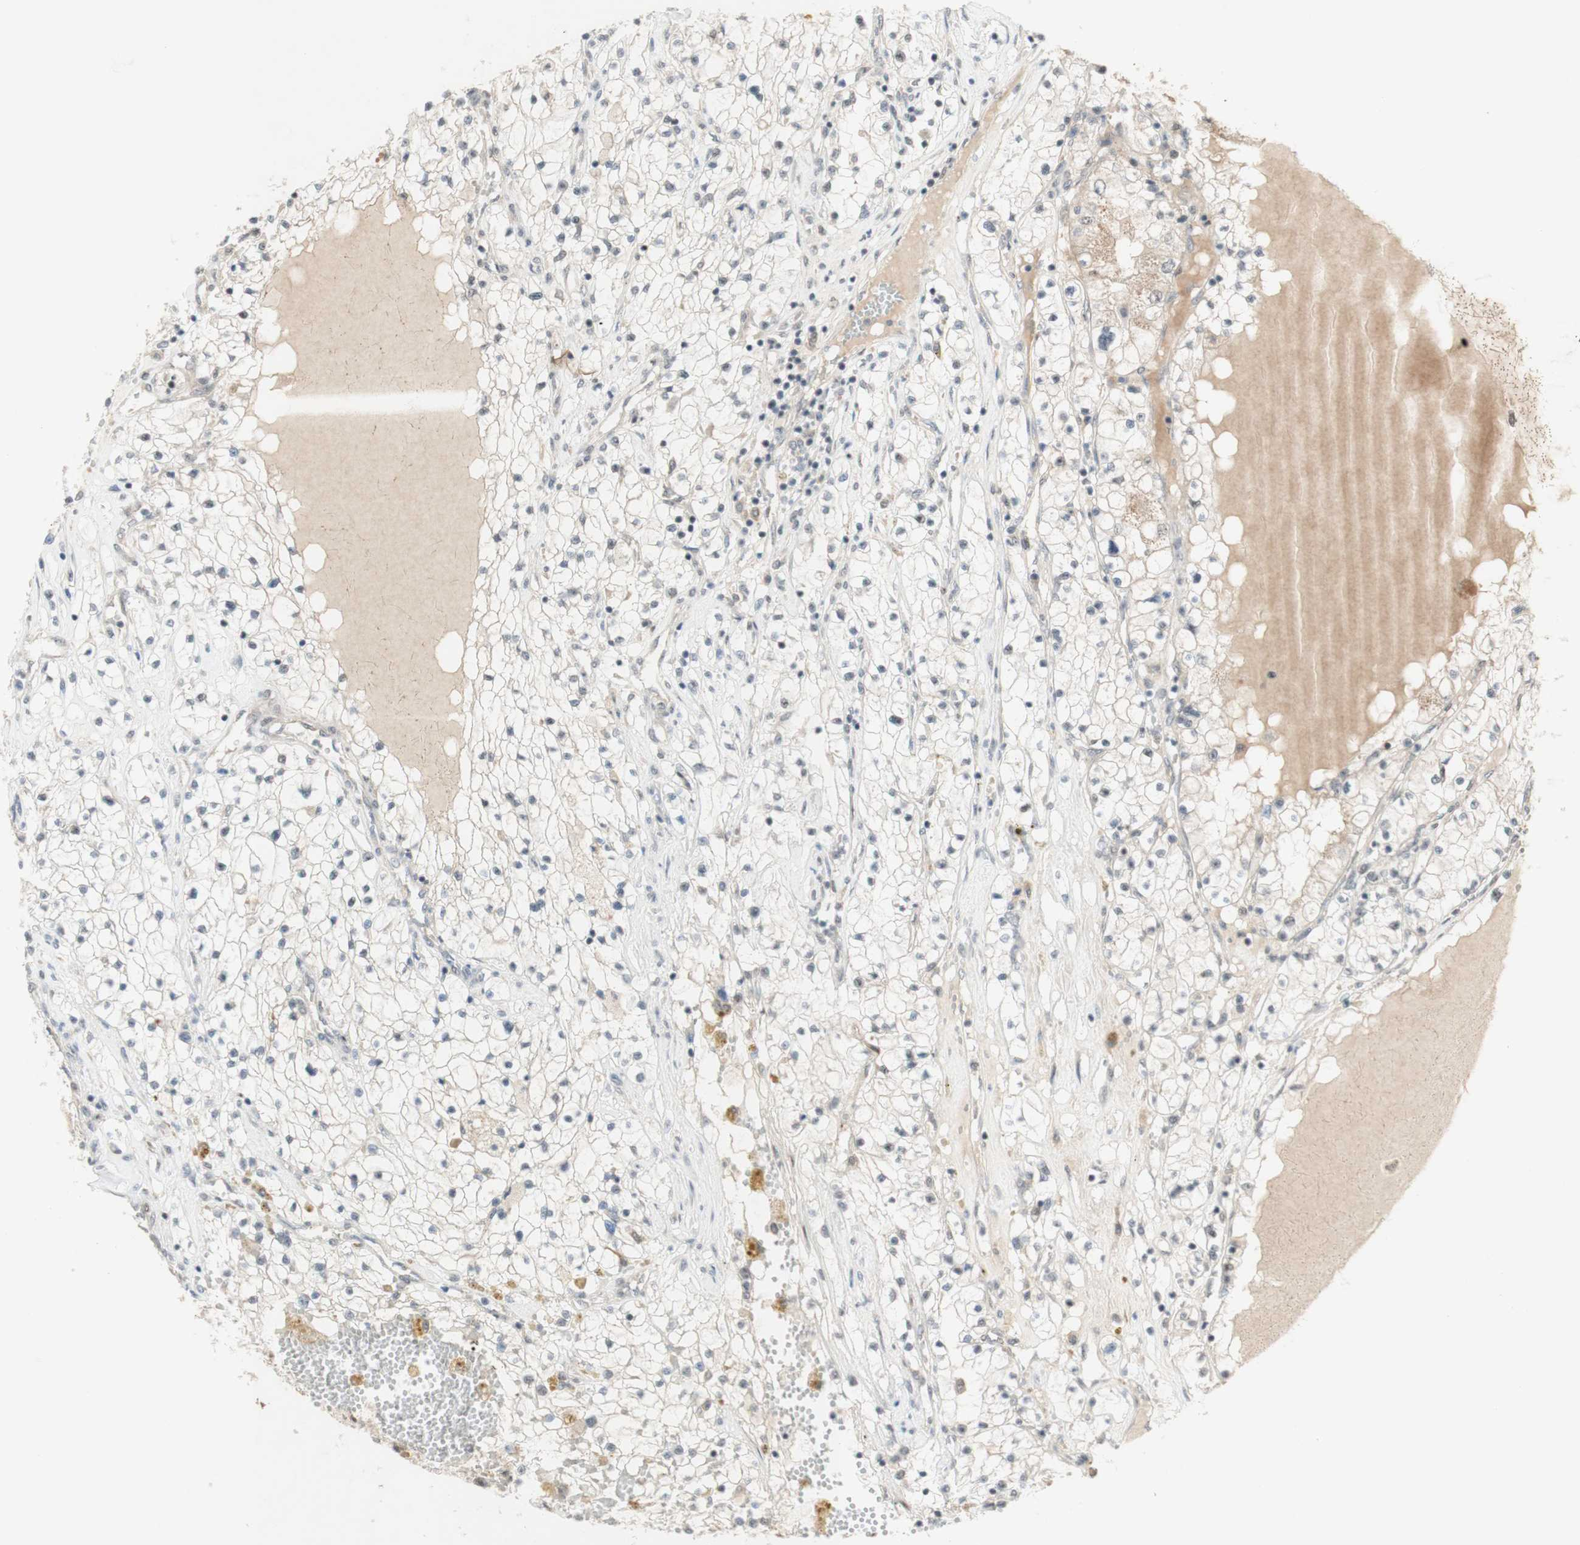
{"staining": {"intensity": "weak", "quantity": ">75%", "location": "cytoplasmic/membranous"}, "tissue": "renal cancer", "cell_type": "Tumor cells", "image_type": "cancer", "snomed": [{"axis": "morphology", "description": "Adenocarcinoma, NOS"}, {"axis": "topography", "description": "Kidney"}], "caption": "IHC (DAB (3,3'-diaminobenzidine)) staining of human renal adenocarcinoma exhibits weak cytoplasmic/membranous protein positivity in about >75% of tumor cells. Immunohistochemistry stains the protein of interest in brown and the nuclei are stained blue.", "gene": "CYLD", "patient": {"sex": "male", "age": 68}}